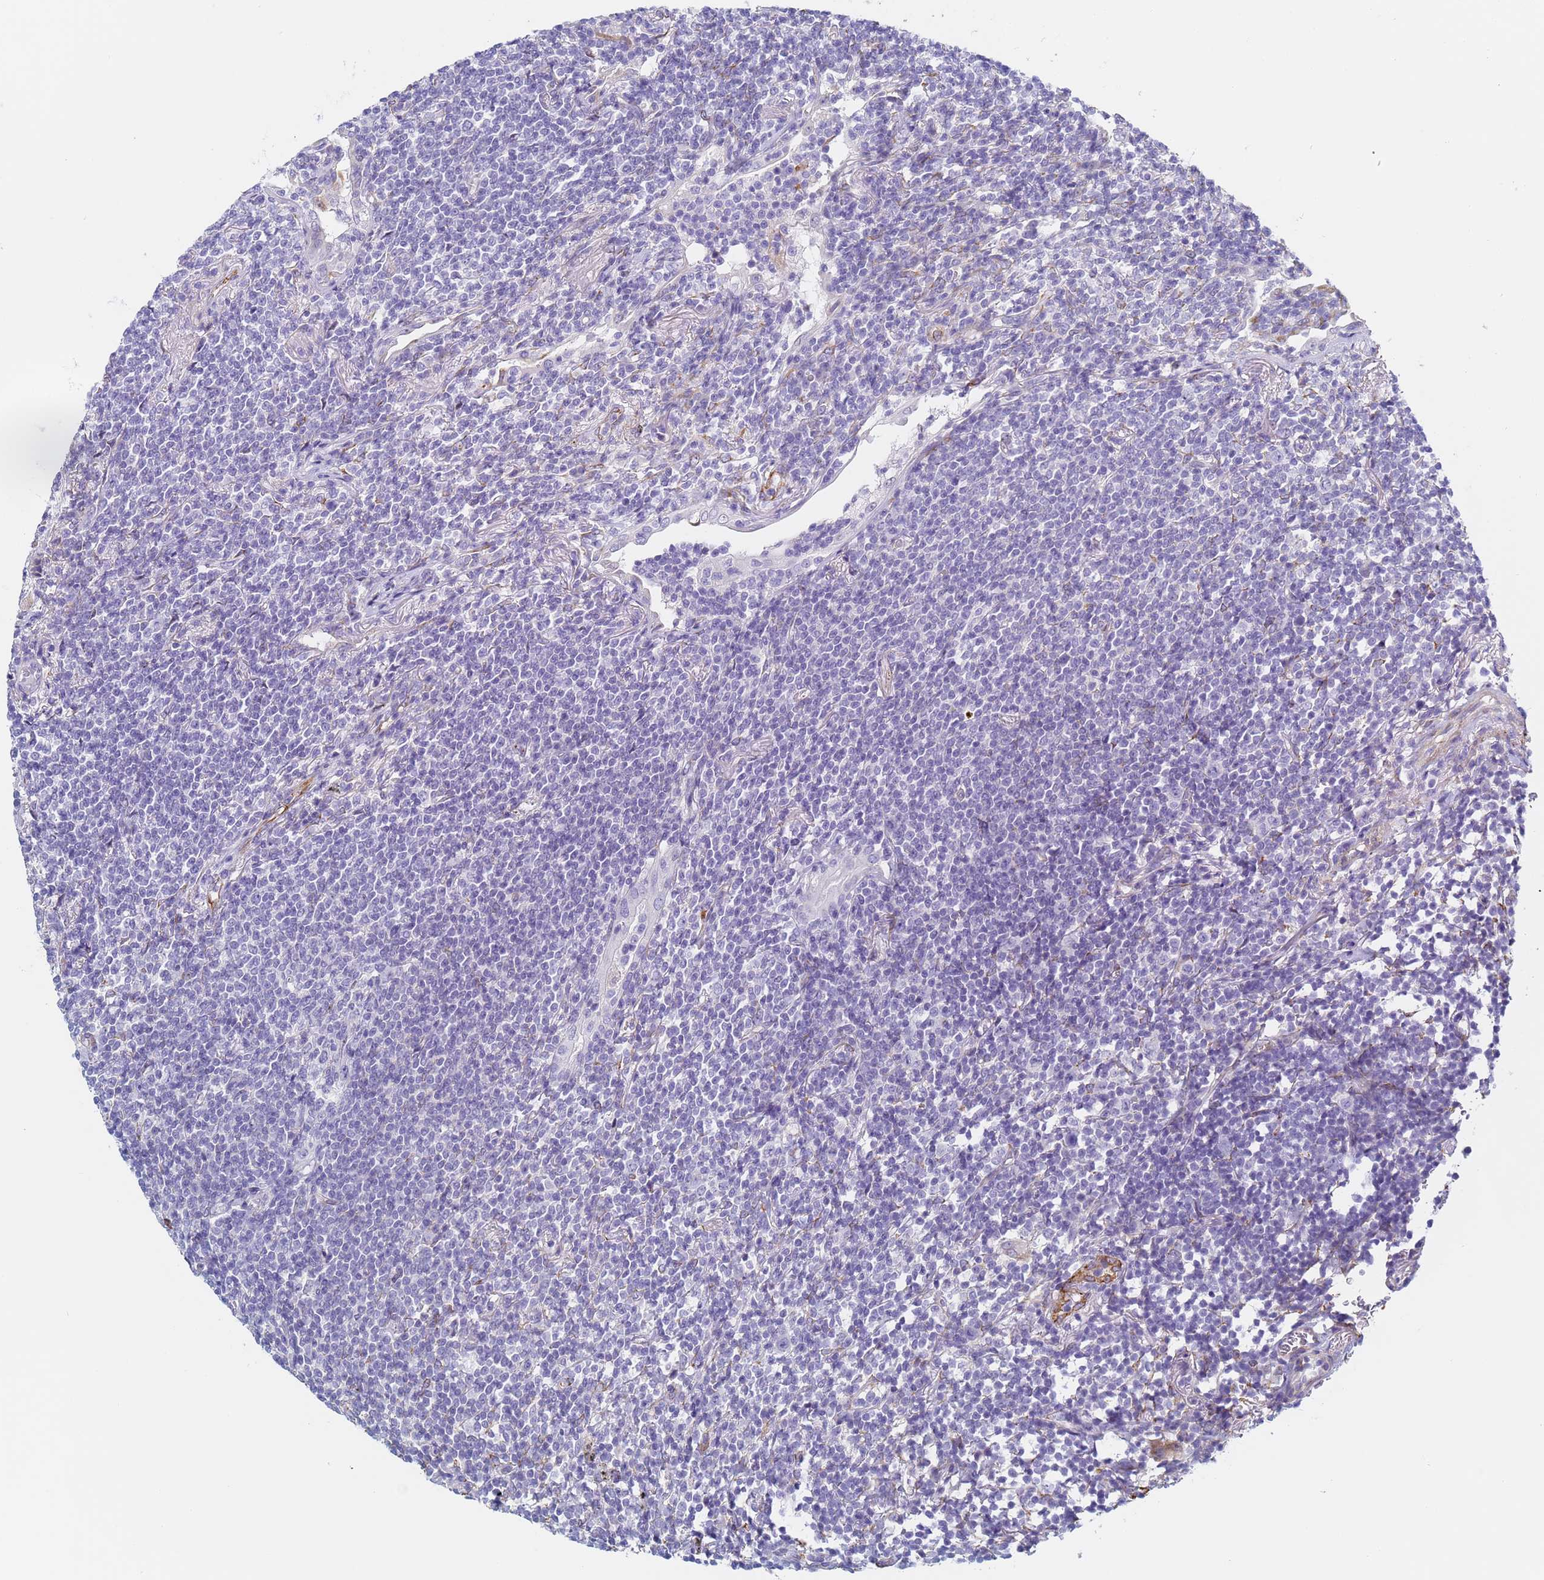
{"staining": {"intensity": "negative", "quantity": "none", "location": "none"}, "tissue": "lymphoma", "cell_type": "Tumor cells", "image_type": "cancer", "snomed": [{"axis": "morphology", "description": "Malignant lymphoma, non-Hodgkin's type, Low grade"}, {"axis": "topography", "description": "Lung"}], "caption": "Tumor cells are negative for brown protein staining in lymphoma.", "gene": "GDAP2", "patient": {"sex": "female", "age": 71}}